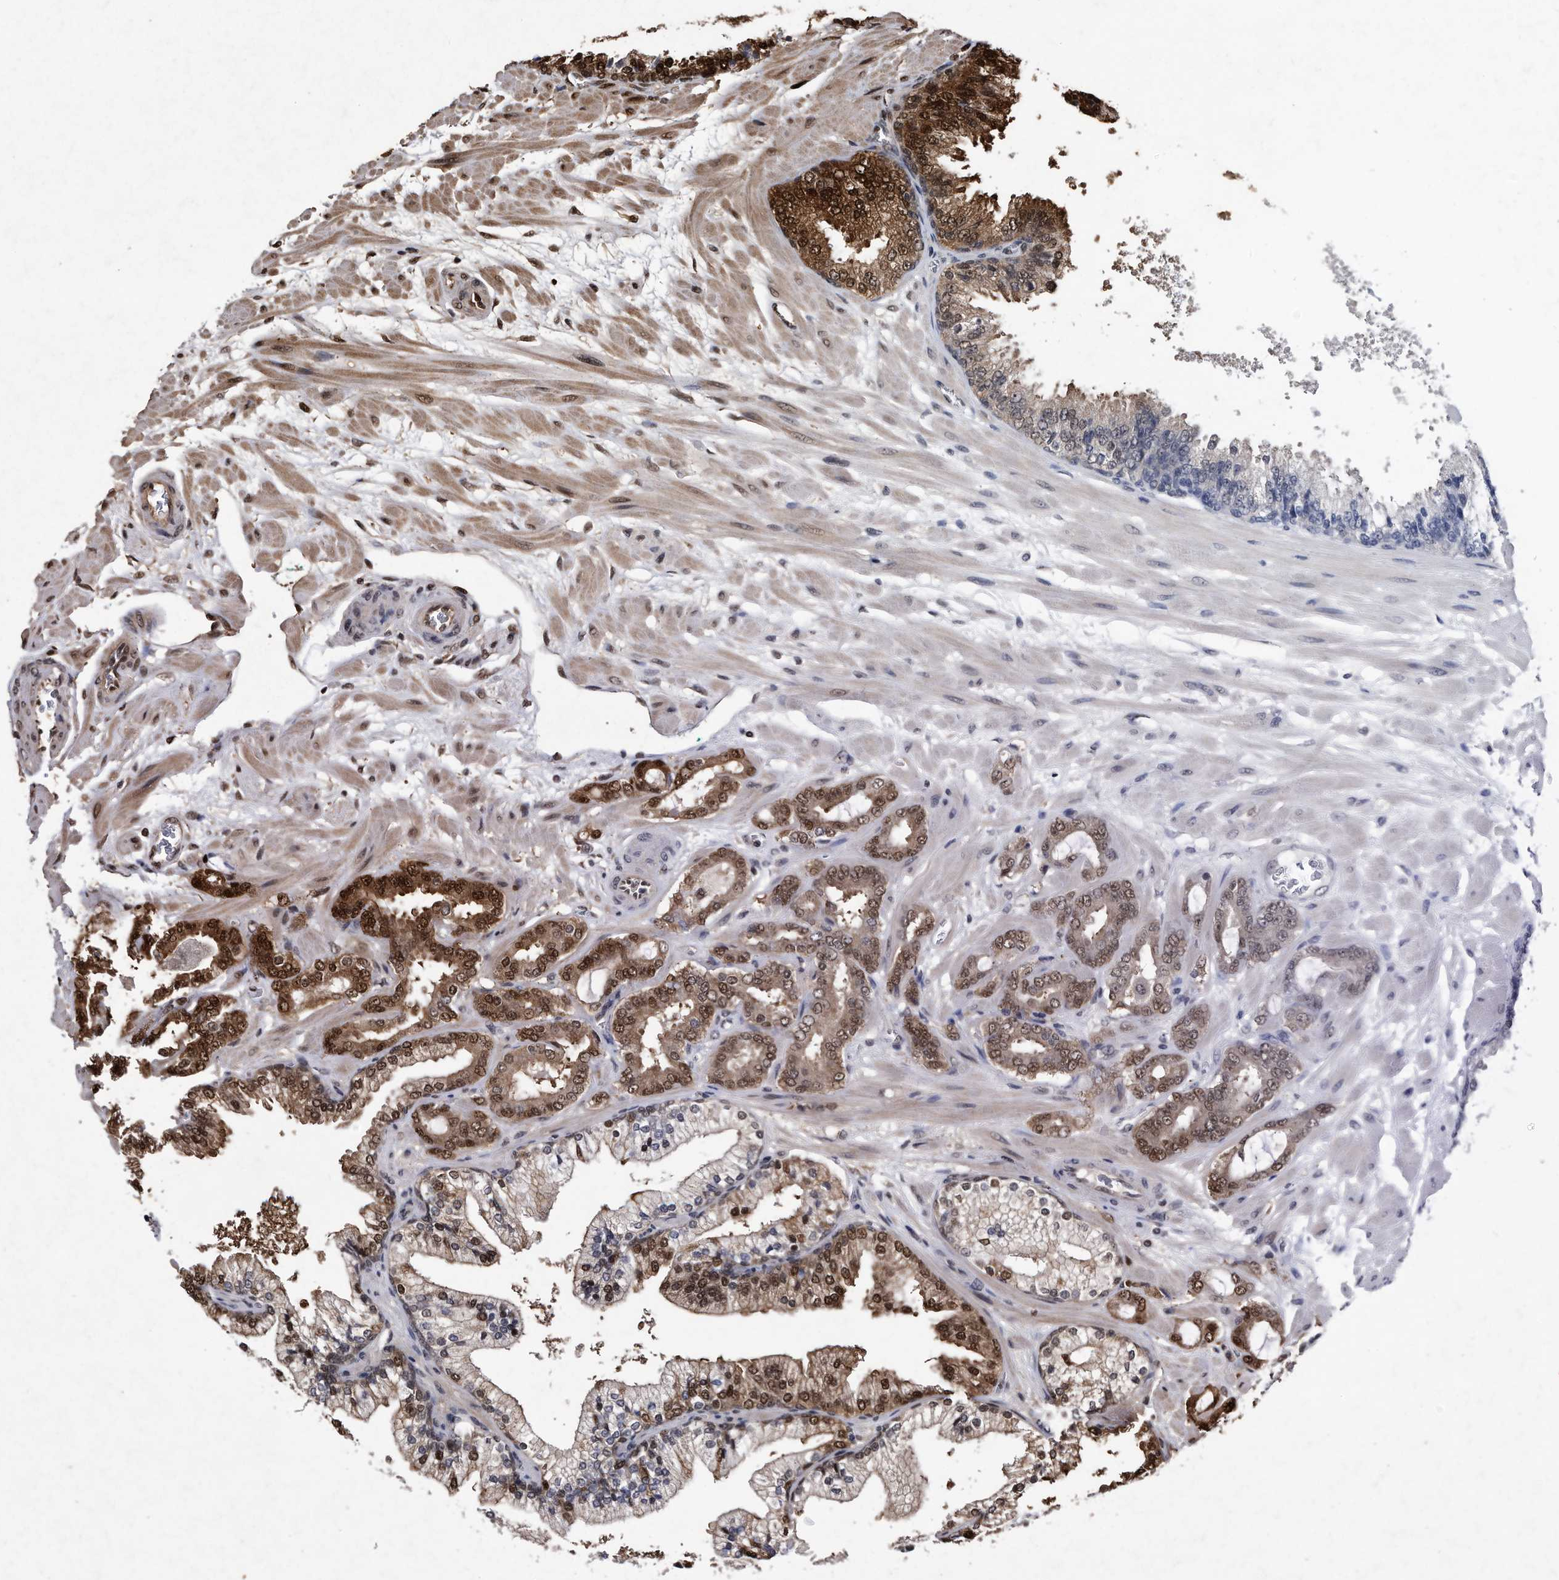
{"staining": {"intensity": "moderate", "quantity": ">75%", "location": "cytoplasmic/membranous,nuclear"}, "tissue": "prostate cancer", "cell_type": "Tumor cells", "image_type": "cancer", "snomed": [{"axis": "morphology", "description": "Adenocarcinoma, Low grade"}, {"axis": "topography", "description": "Prostate"}], "caption": "Immunohistochemistry micrograph of prostate cancer (adenocarcinoma (low-grade)) stained for a protein (brown), which reveals medium levels of moderate cytoplasmic/membranous and nuclear positivity in about >75% of tumor cells.", "gene": "RAD23B", "patient": {"sex": "male", "age": 63}}